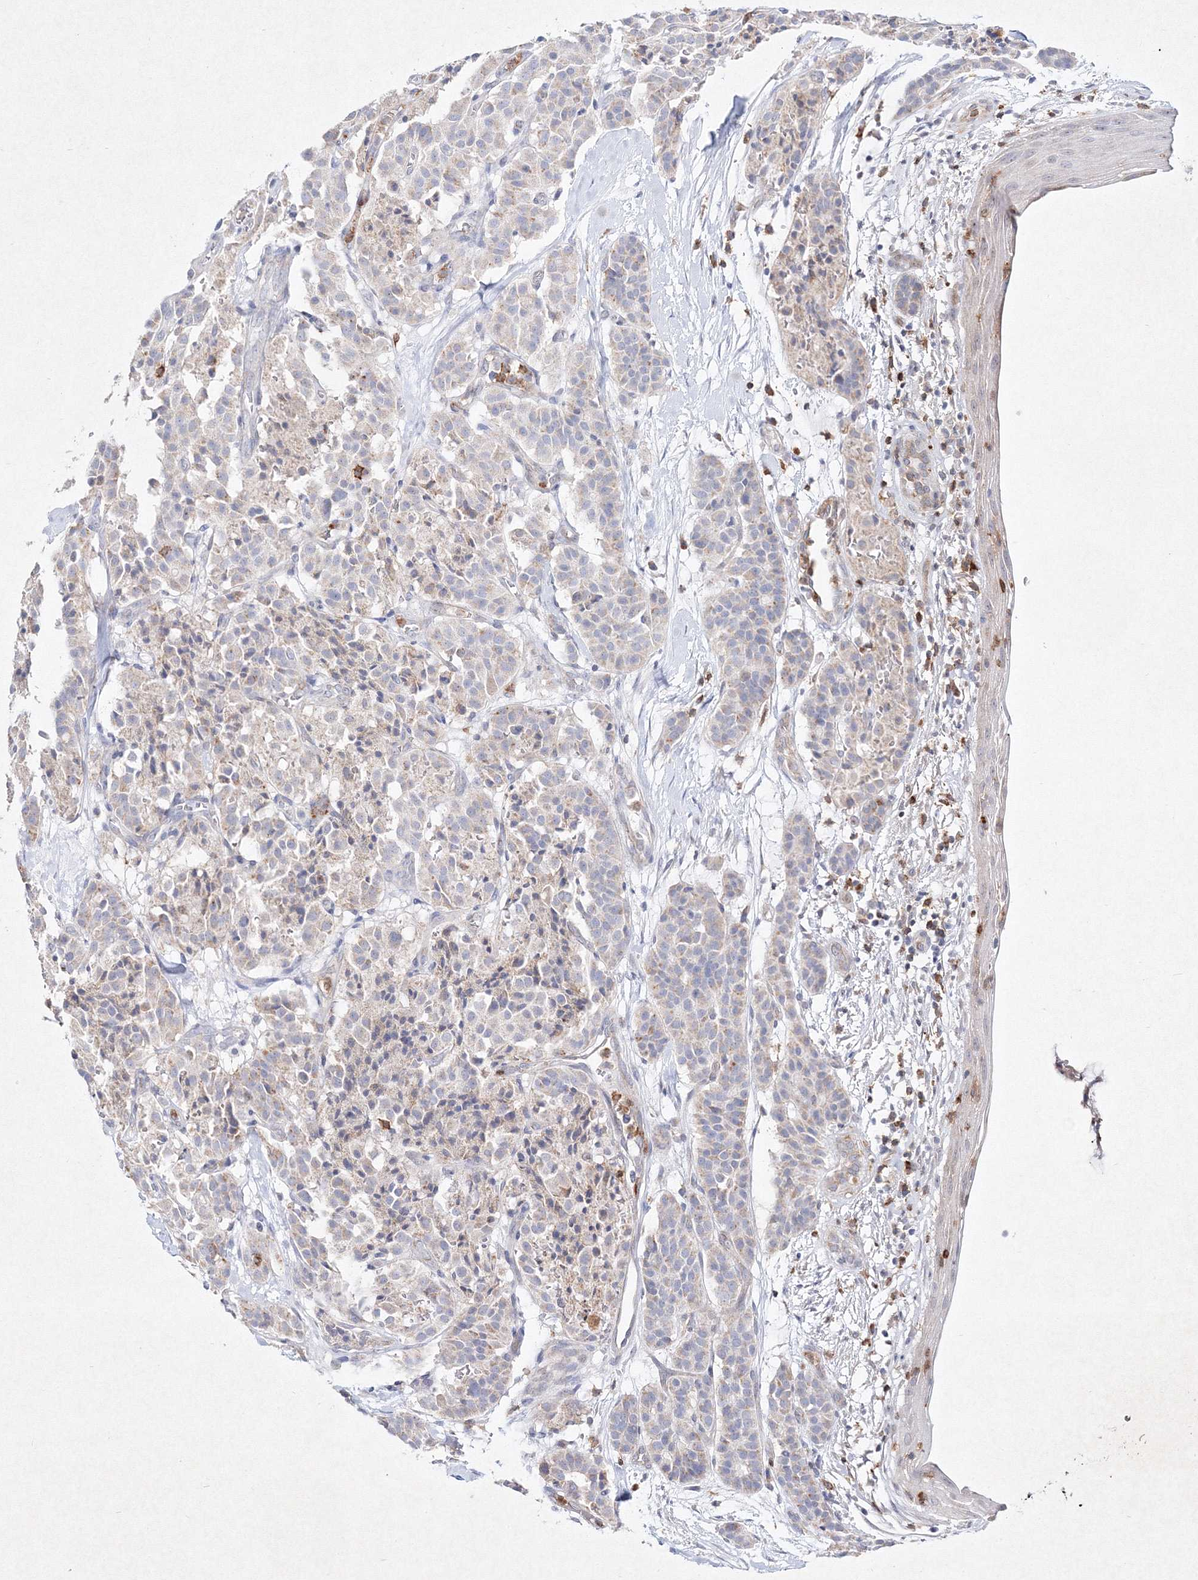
{"staining": {"intensity": "negative", "quantity": "none", "location": "none"}, "tissue": "carcinoid", "cell_type": "Tumor cells", "image_type": "cancer", "snomed": [{"axis": "morphology", "description": "Carcinoid, malignant, NOS"}, {"axis": "topography", "description": "Lung"}], "caption": "The immunohistochemistry (IHC) image has no significant expression in tumor cells of carcinoid tissue. (DAB immunohistochemistry with hematoxylin counter stain).", "gene": "HCST", "patient": {"sex": "male", "age": 30}}